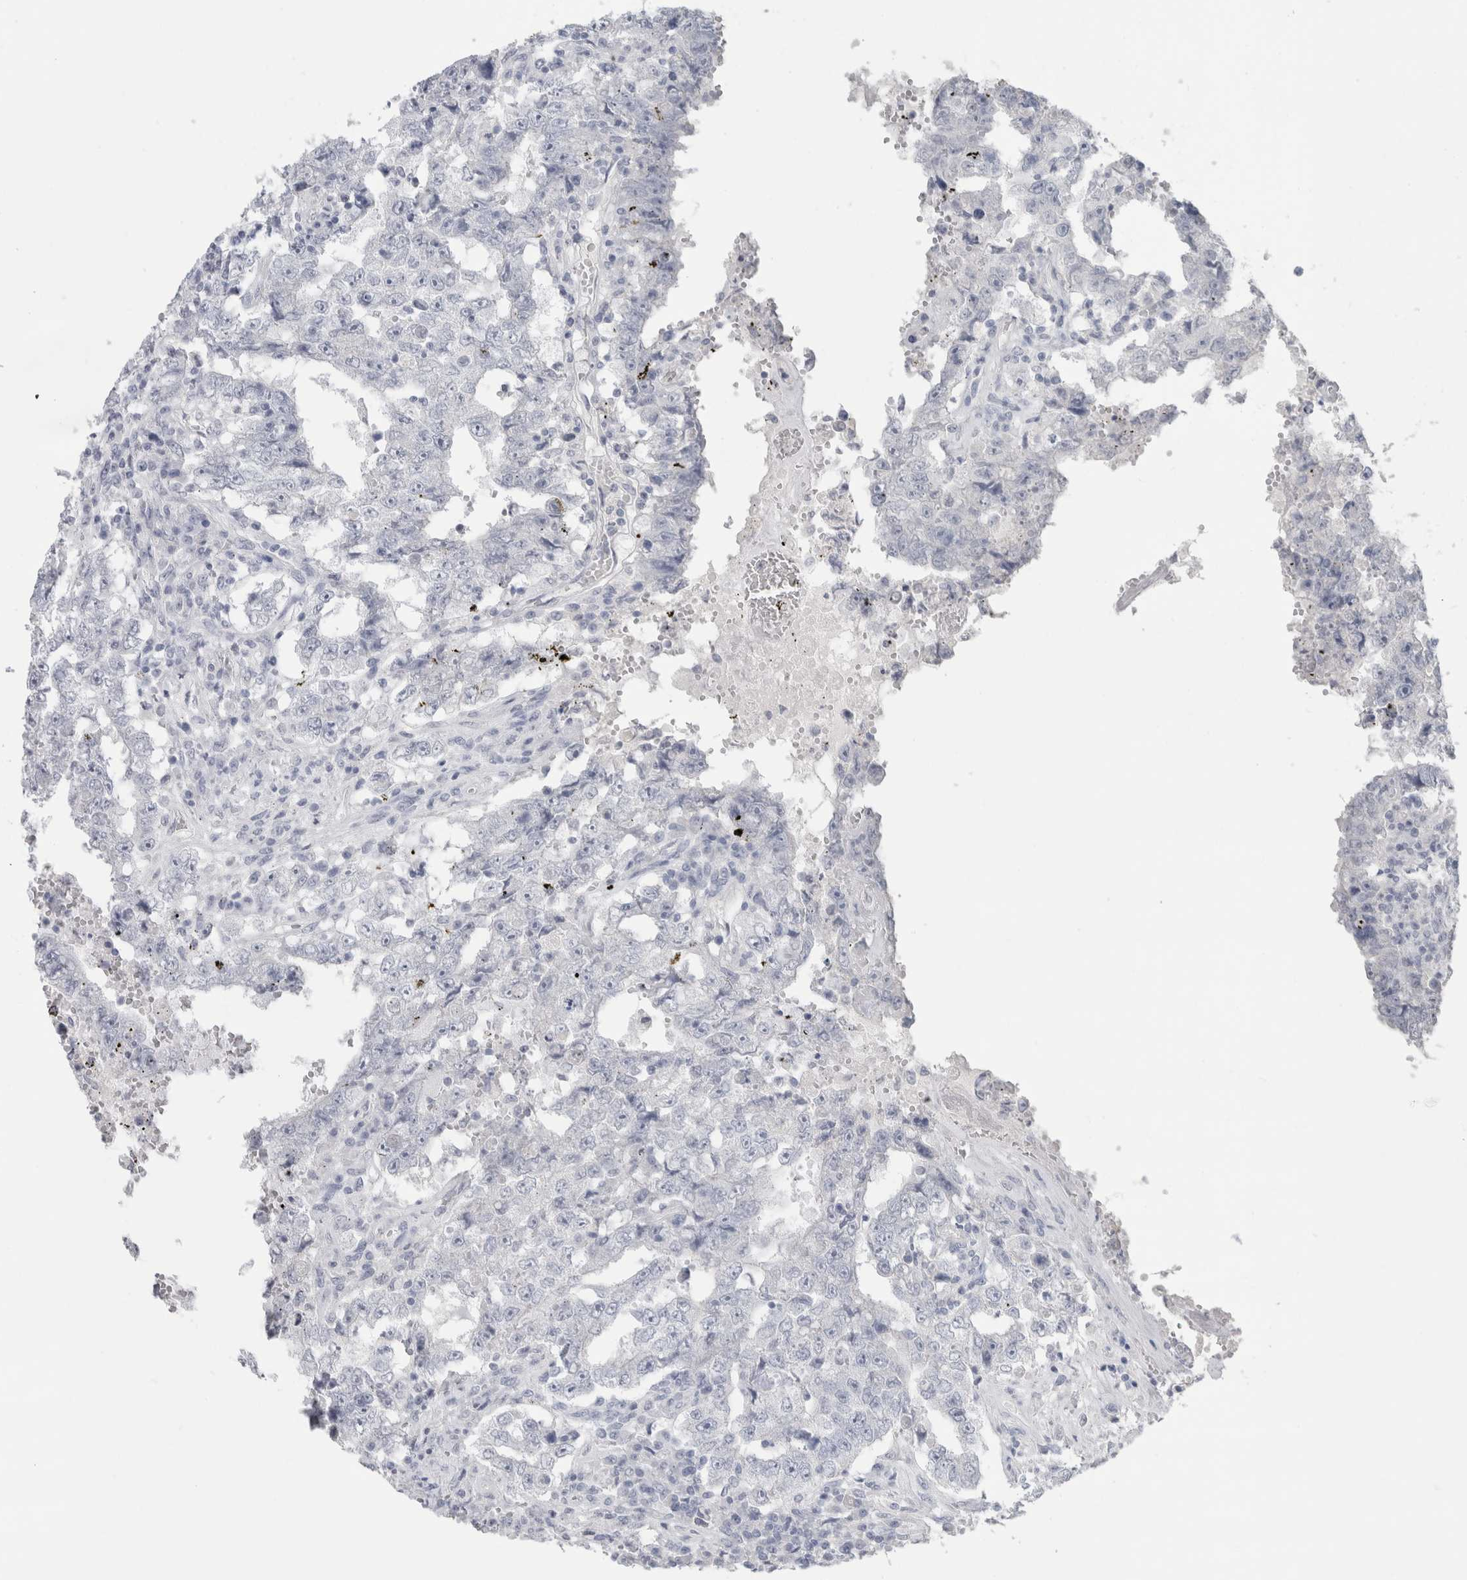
{"staining": {"intensity": "negative", "quantity": "none", "location": "none"}, "tissue": "testis cancer", "cell_type": "Tumor cells", "image_type": "cancer", "snomed": [{"axis": "morphology", "description": "Carcinoma, Embryonal, NOS"}, {"axis": "topography", "description": "Testis"}], "caption": "This is an IHC histopathology image of human testis cancer. There is no staining in tumor cells.", "gene": "SLC6A1", "patient": {"sex": "male", "age": 26}}